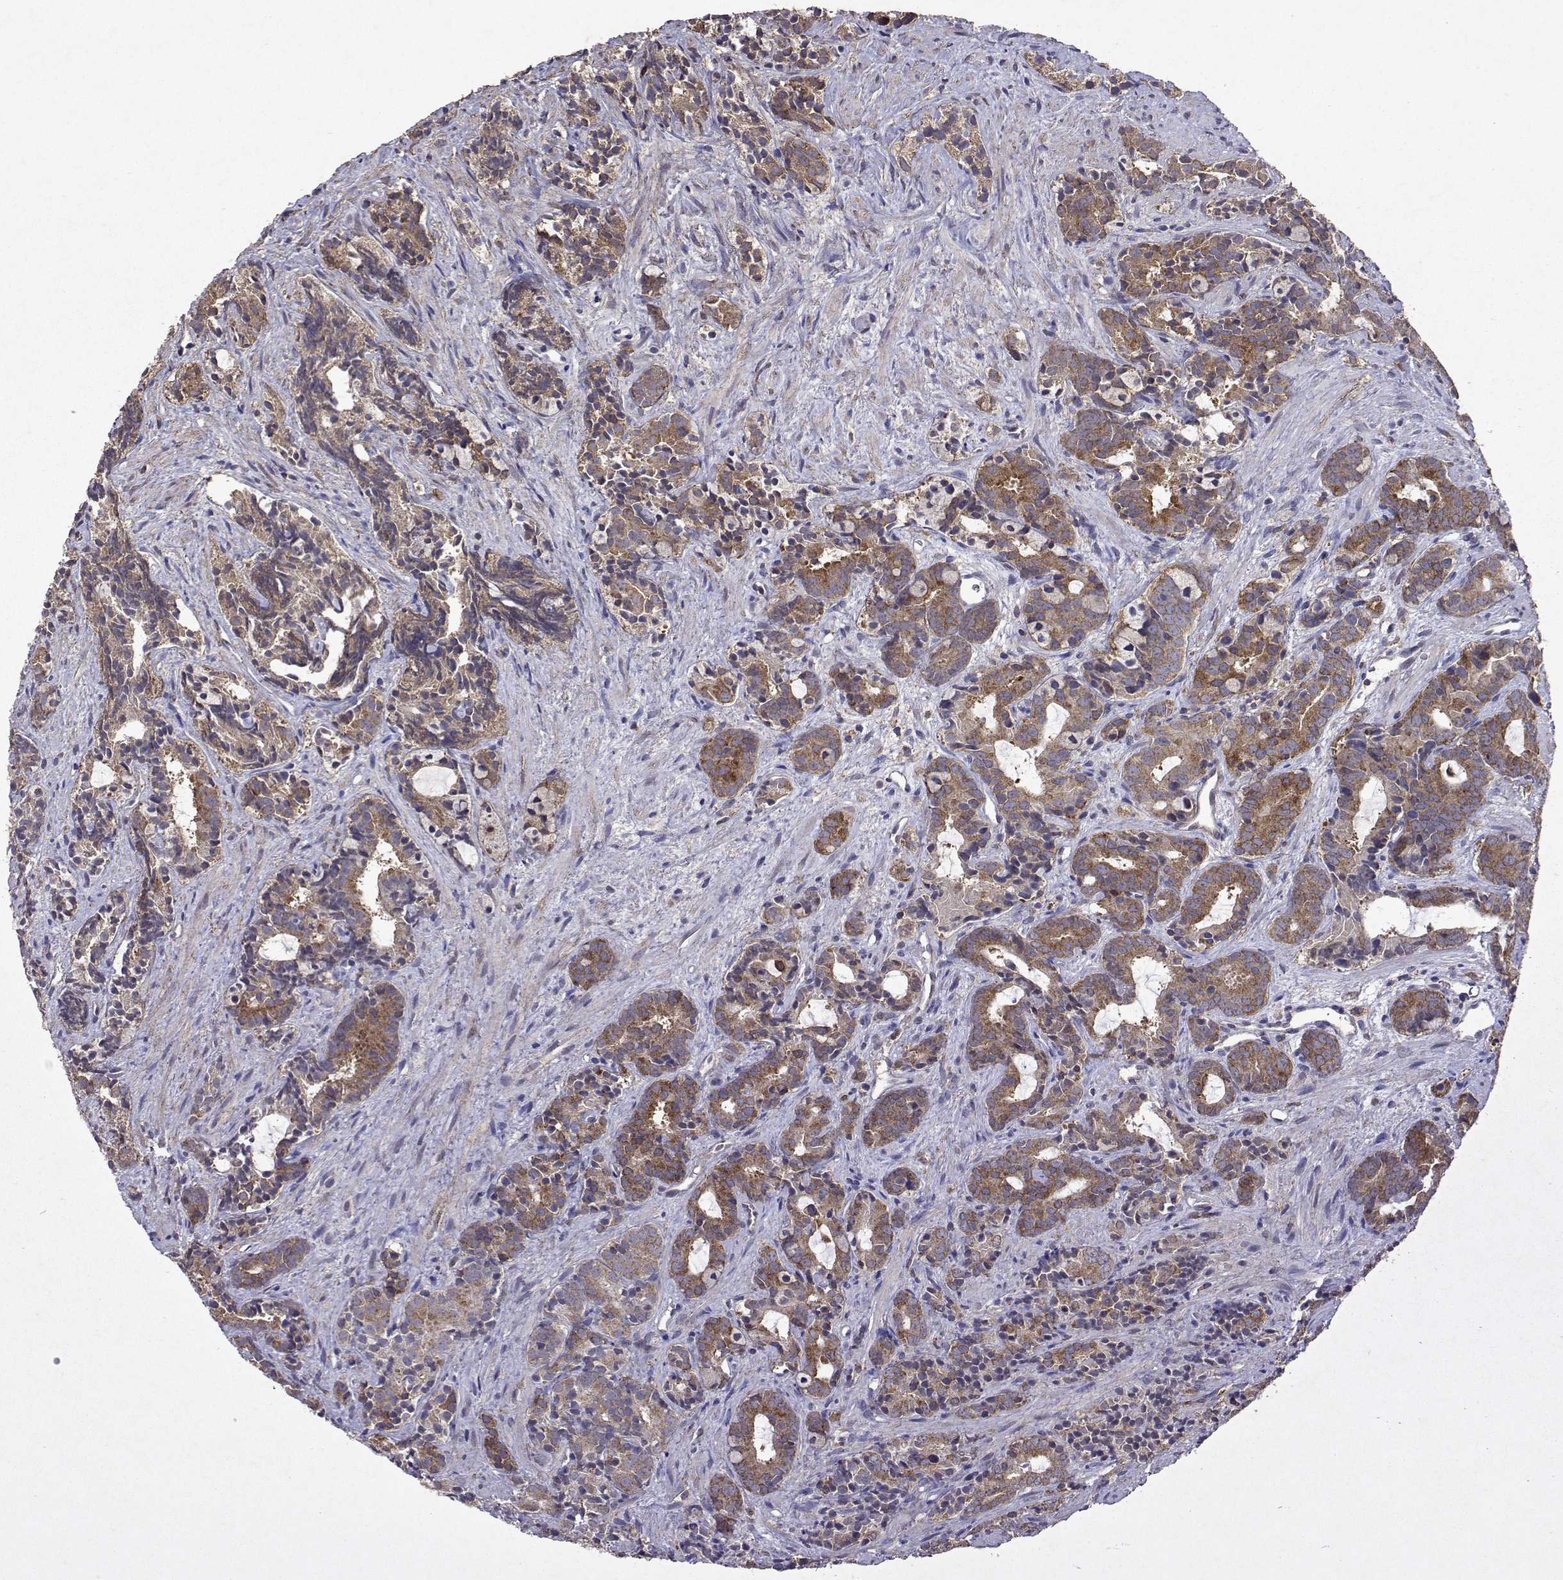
{"staining": {"intensity": "moderate", "quantity": ">75%", "location": "cytoplasmic/membranous"}, "tissue": "prostate cancer", "cell_type": "Tumor cells", "image_type": "cancer", "snomed": [{"axis": "morphology", "description": "Adenocarcinoma, High grade"}, {"axis": "topography", "description": "Prostate"}], "caption": "Protein expression analysis of human prostate cancer reveals moderate cytoplasmic/membranous expression in approximately >75% of tumor cells. (Stains: DAB in brown, nuclei in blue, Microscopy: brightfield microscopy at high magnification).", "gene": "TARBP2", "patient": {"sex": "male", "age": 84}}